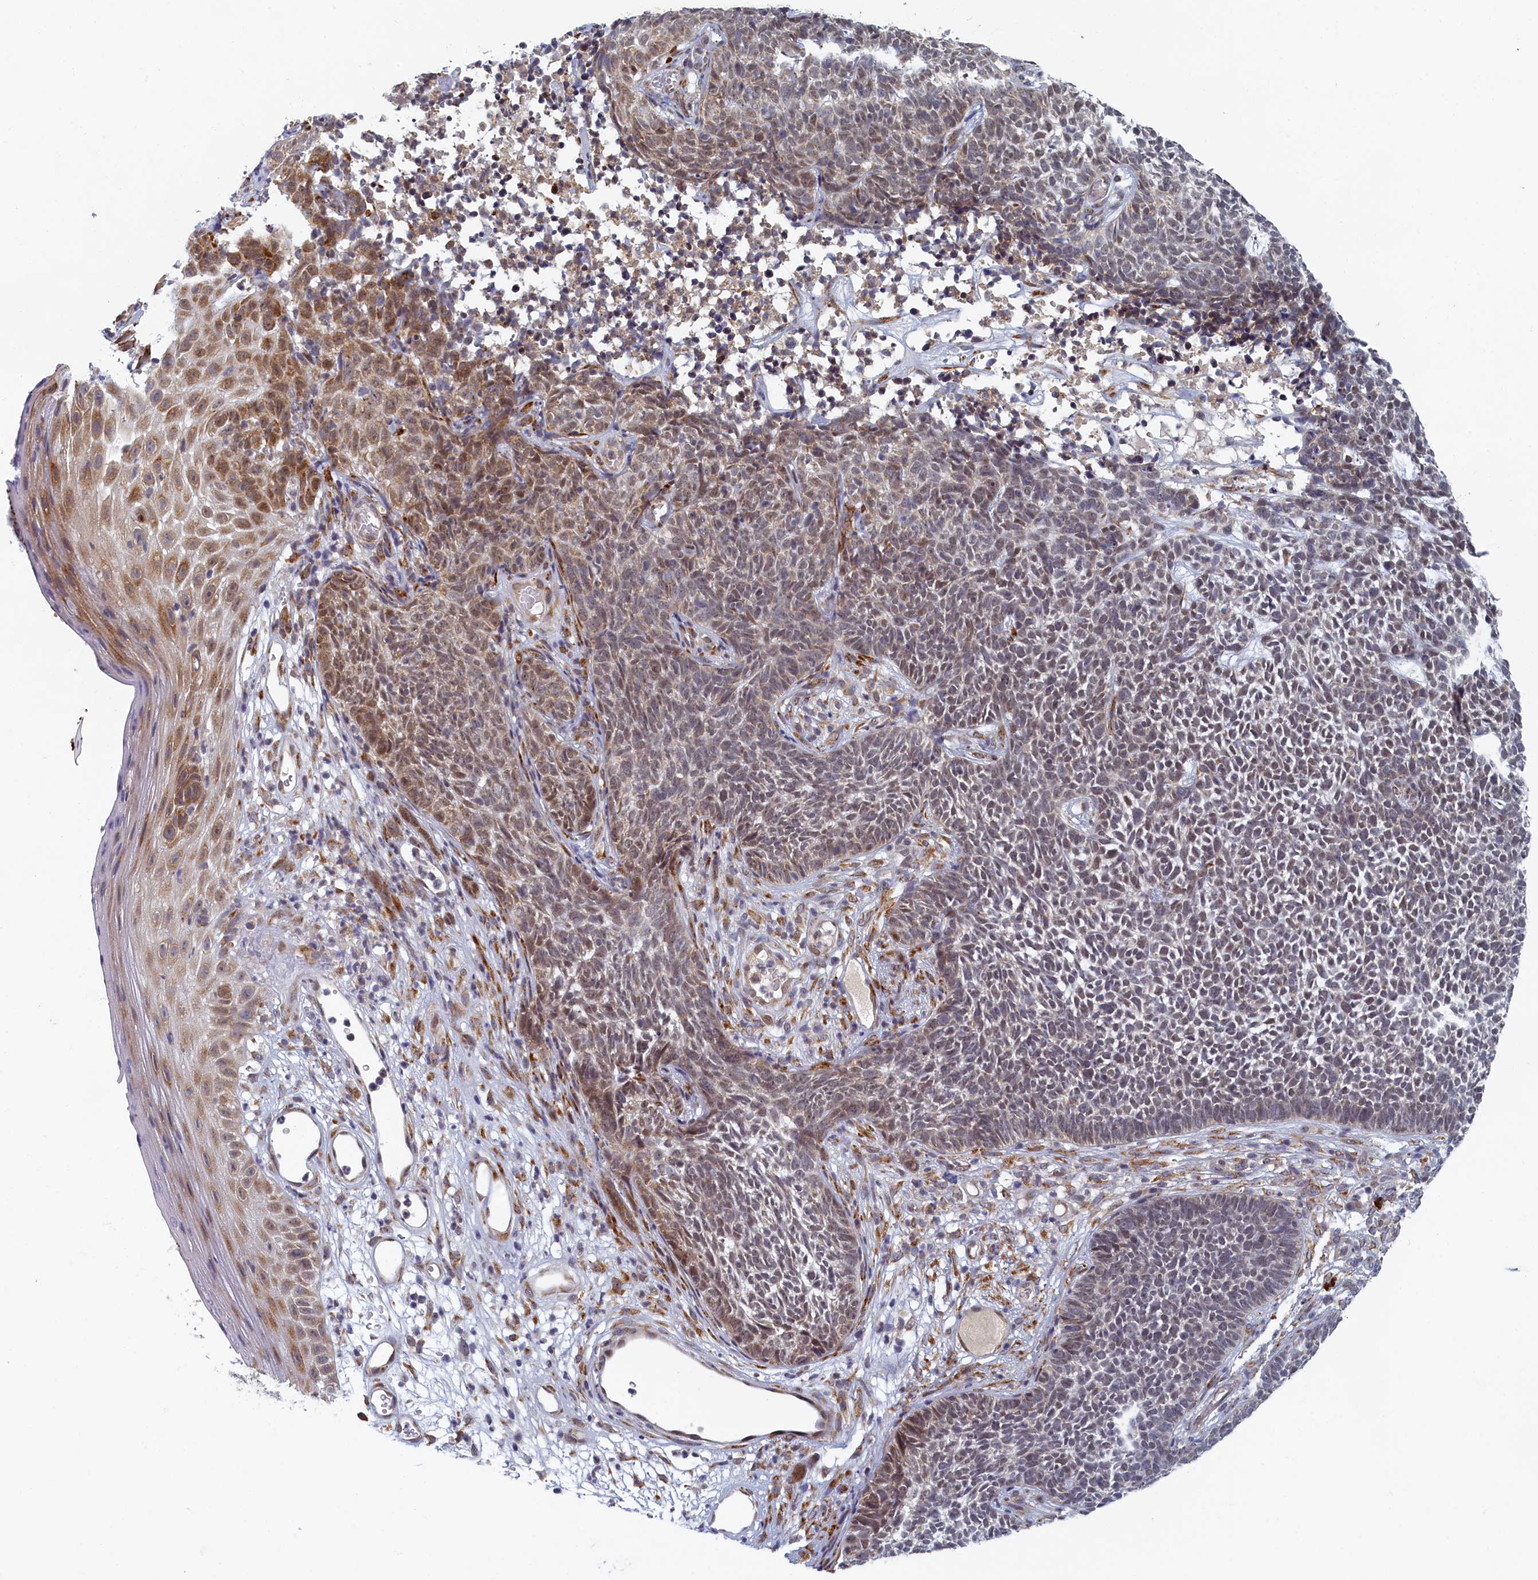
{"staining": {"intensity": "moderate", "quantity": "<25%", "location": "cytoplasmic/membranous,nuclear"}, "tissue": "skin cancer", "cell_type": "Tumor cells", "image_type": "cancer", "snomed": [{"axis": "morphology", "description": "Basal cell carcinoma"}, {"axis": "topography", "description": "Skin"}], "caption": "There is low levels of moderate cytoplasmic/membranous and nuclear staining in tumor cells of skin cancer, as demonstrated by immunohistochemical staining (brown color).", "gene": "DNAJC17", "patient": {"sex": "female", "age": 84}}